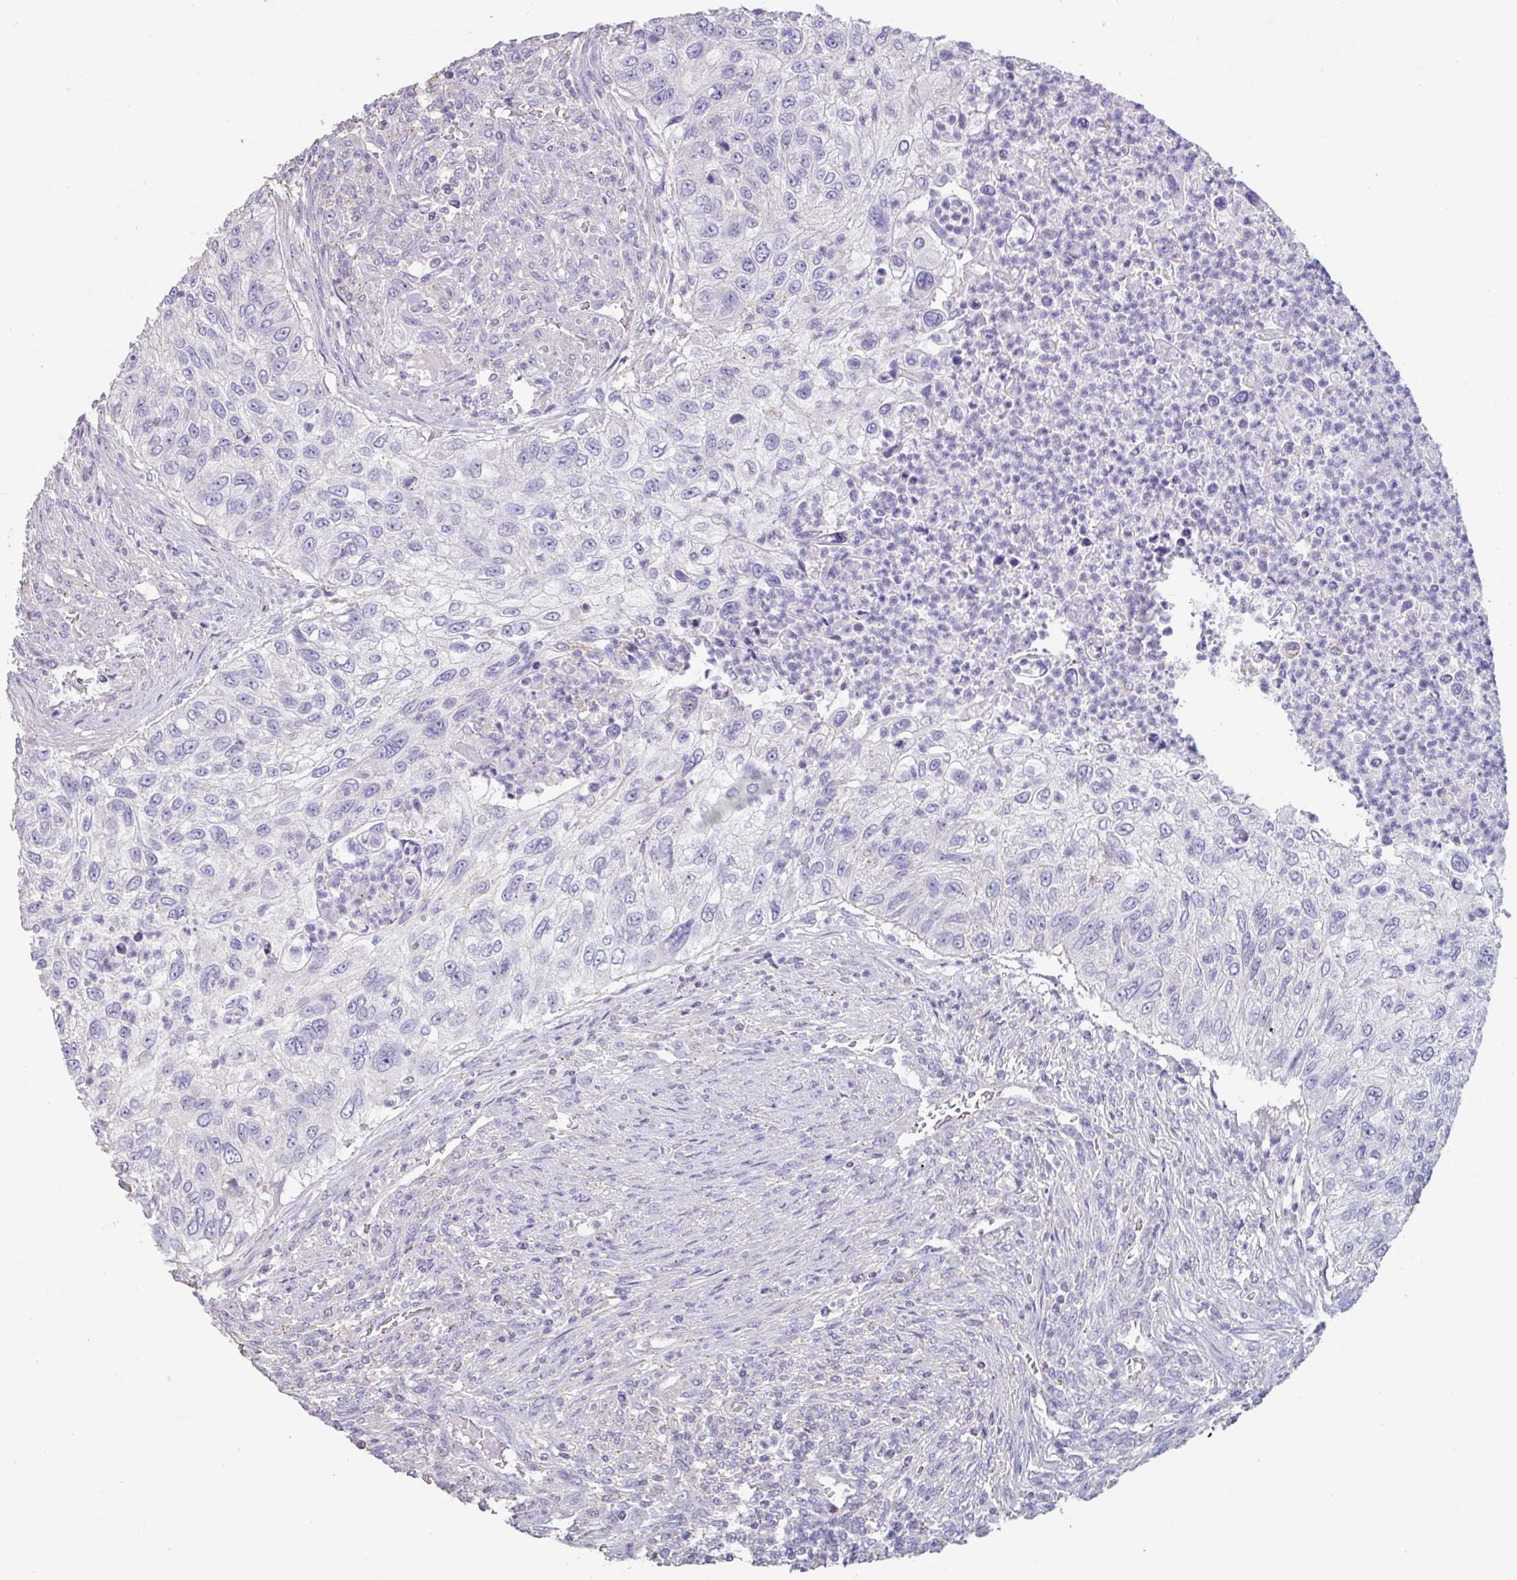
{"staining": {"intensity": "negative", "quantity": "none", "location": "none"}, "tissue": "urothelial cancer", "cell_type": "Tumor cells", "image_type": "cancer", "snomed": [{"axis": "morphology", "description": "Urothelial carcinoma, High grade"}, {"axis": "topography", "description": "Urinary bladder"}], "caption": "Protein analysis of urothelial cancer demonstrates no significant expression in tumor cells. Brightfield microscopy of immunohistochemistry stained with DAB (brown) and hematoxylin (blue), captured at high magnification.", "gene": "CHMP5", "patient": {"sex": "female", "age": 60}}